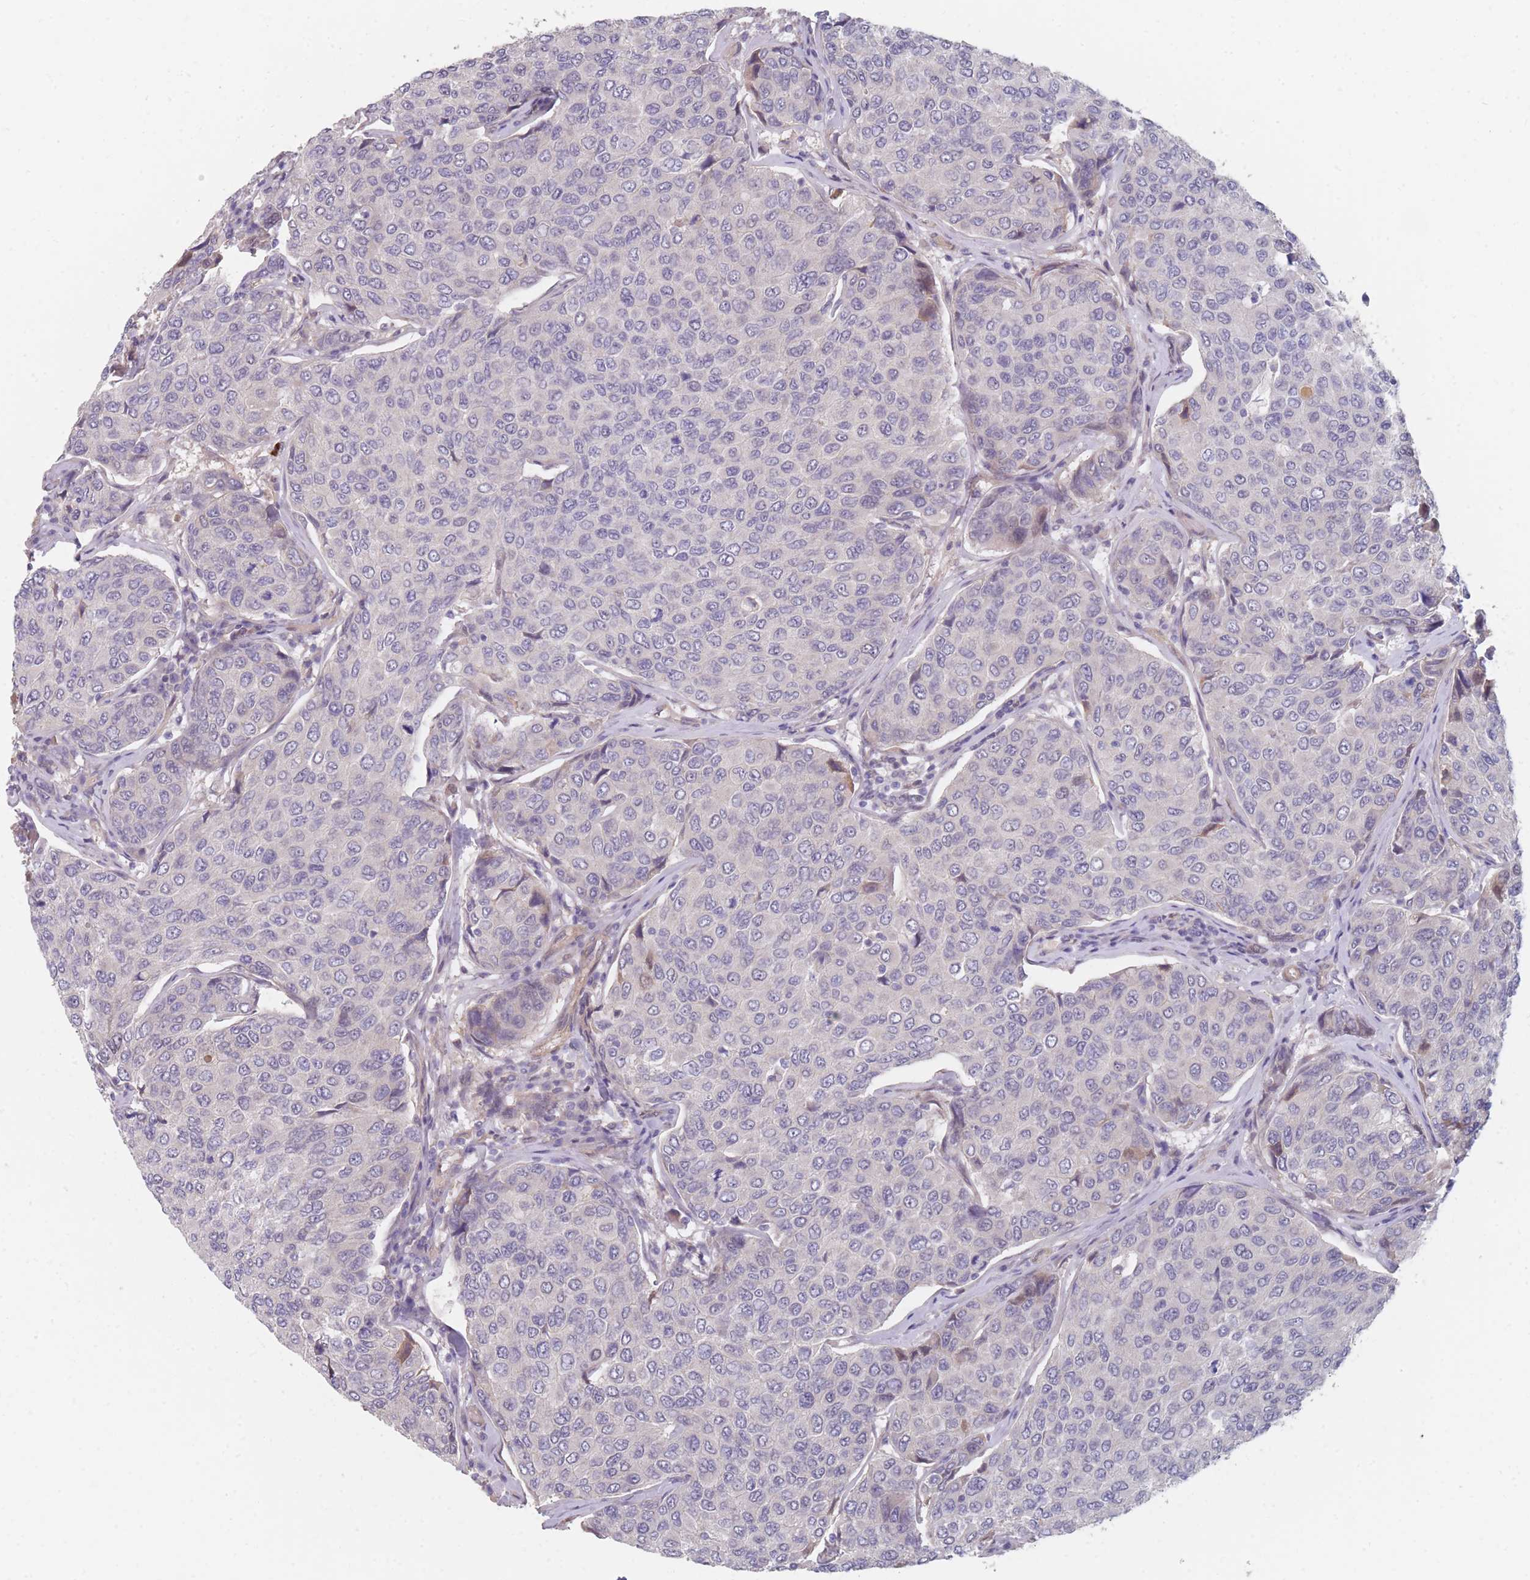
{"staining": {"intensity": "negative", "quantity": "none", "location": "none"}, "tissue": "breast cancer", "cell_type": "Tumor cells", "image_type": "cancer", "snomed": [{"axis": "morphology", "description": "Duct carcinoma"}, {"axis": "topography", "description": "Breast"}], "caption": "An IHC photomicrograph of intraductal carcinoma (breast) is shown. There is no staining in tumor cells of intraductal carcinoma (breast).", "gene": "ANKRD10", "patient": {"sex": "female", "age": 55}}